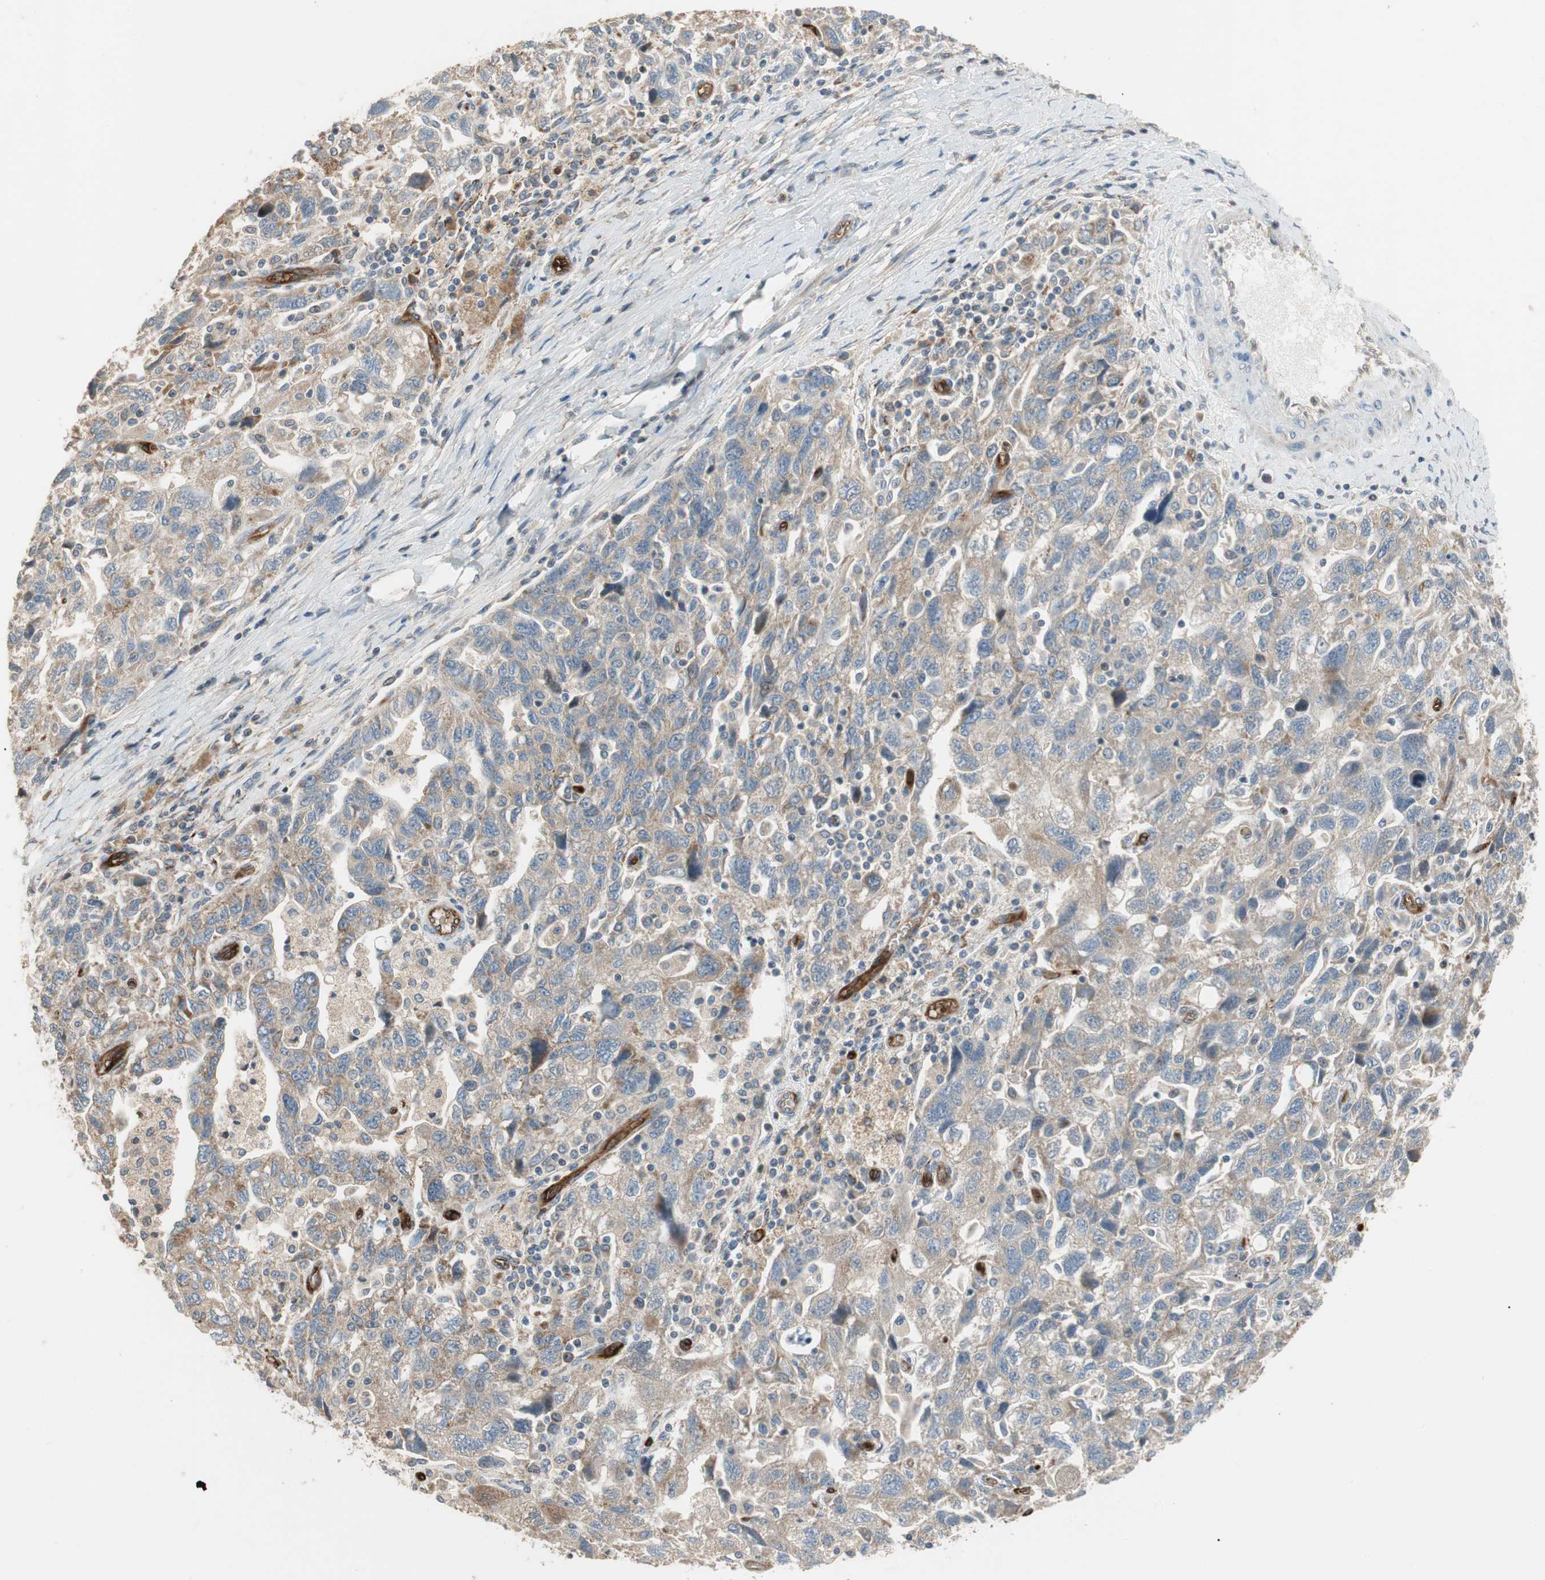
{"staining": {"intensity": "negative", "quantity": "none", "location": "none"}, "tissue": "ovarian cancer", "cell_type": "Tumor cells", "image_type": "cancer", "snomed": [{"axis": "morphology", "description": "Carcinoma, NOS"}, {"axis": "morphology", "description": "Cystadenocarcinoma, serous, NOS"}, {"axis": "topography", "description": "Ovary"}], "caption": "Image shows no protein expression in tumor cells of ovarian cancer tissue.", "gene": "ALPL", "patient": {"sex": "female", "age": 69}}